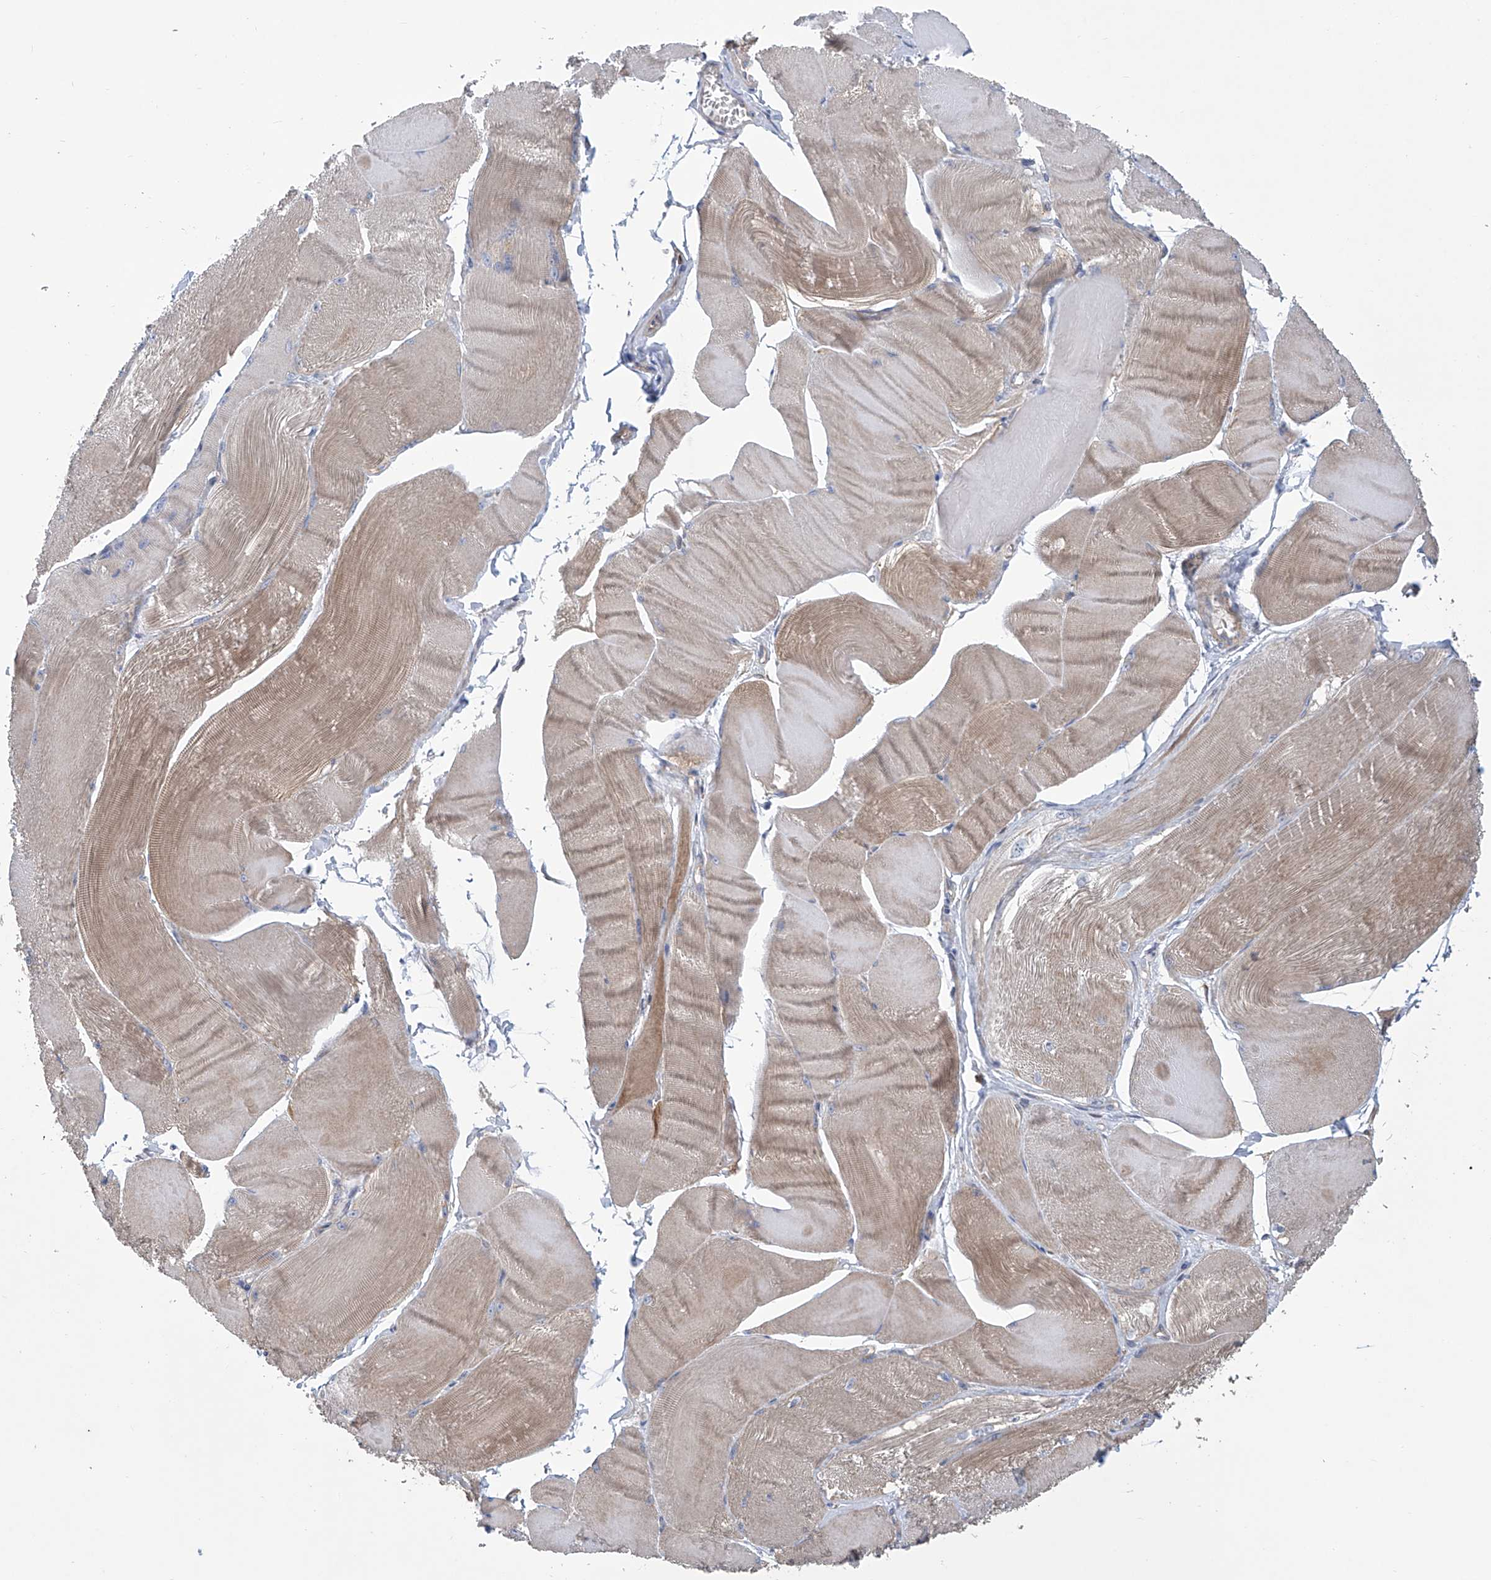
{"staining": {"intensity": "weak", "quantity": "25%-75%", "location": "cytoplasmic/membranous"}, "tissue": "skeletal muscle", "cell_type": "Myocytes", "image_type": "normal", "snomed": [{"axis": "morphology", "description": "Normal tissue, NOS"}, {"axis": "morphology", "description": "Basal cell carcinoma"}, {"axis": "topography", "description": "Skeletal muscle"}], "caption": "Unremarkable skeletal muscle displays weak cytoplasmic/membranous expression in approximately 25%-75% of myocytes.", "gene": "TNN", "patient": {"sex": "female", "age": 64}}